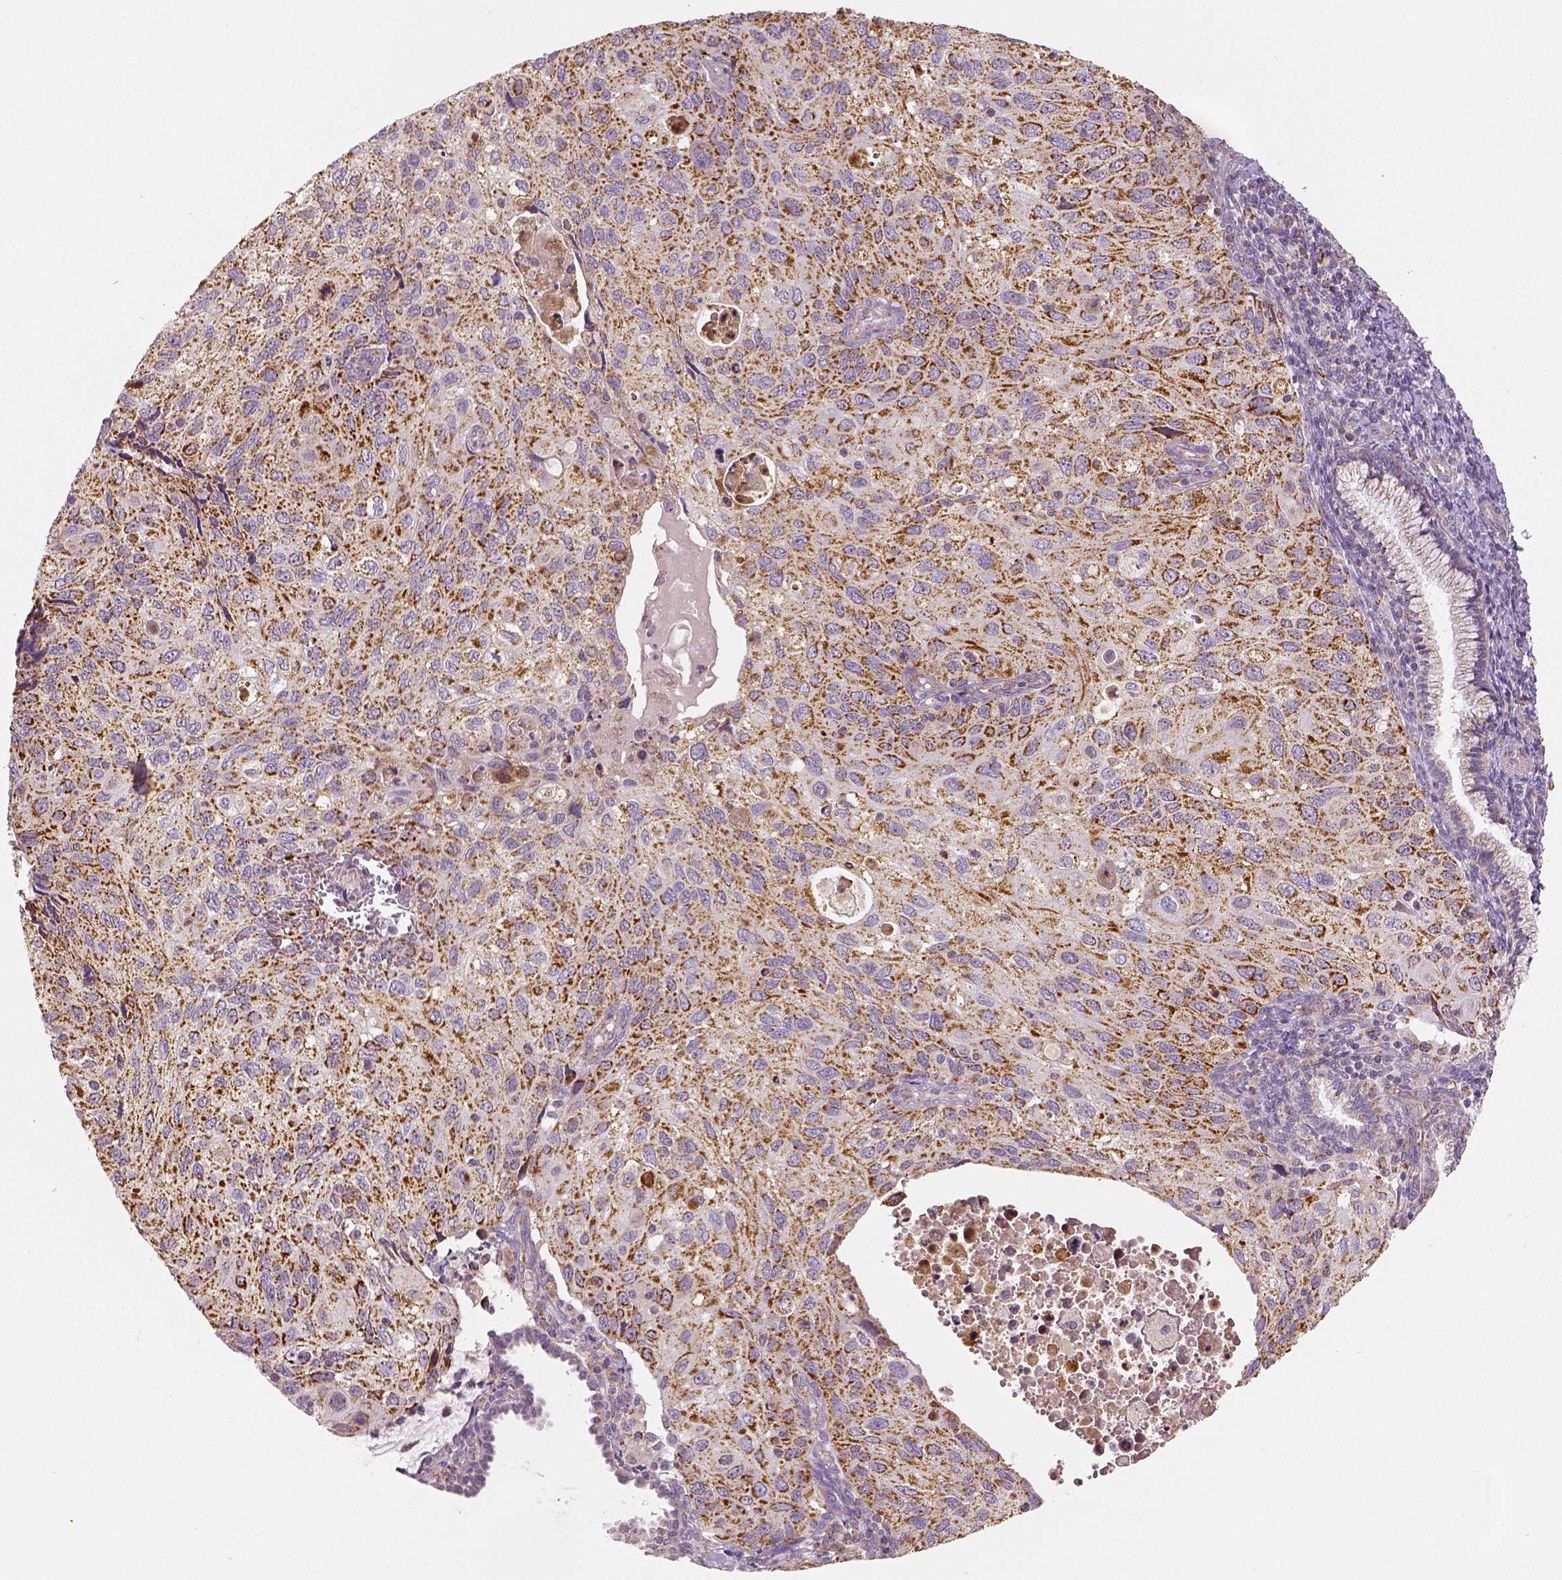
{"staining": {"intensity": "moderate", "quantity": ">75%", "location": "cytoplasmic/membranous"}, "tissue": "cervical cancer", "cell_type": "Tumor cells", "image_type": "cancer", "snomed": [{"axis": "morphology", "description": "Squamous cell carcinoma, NOS"}, {"axis": "topography", "description": "Cervix"}], "caption": "Cervical squamous cell carcinoma stained for a protein (brown) exhibits moderate cytoplasmic/membranous positive positivity in approximately >75% of tumor cells.", "gene": "PGAM5", "patient": {"sex": "female", "age": 70}}